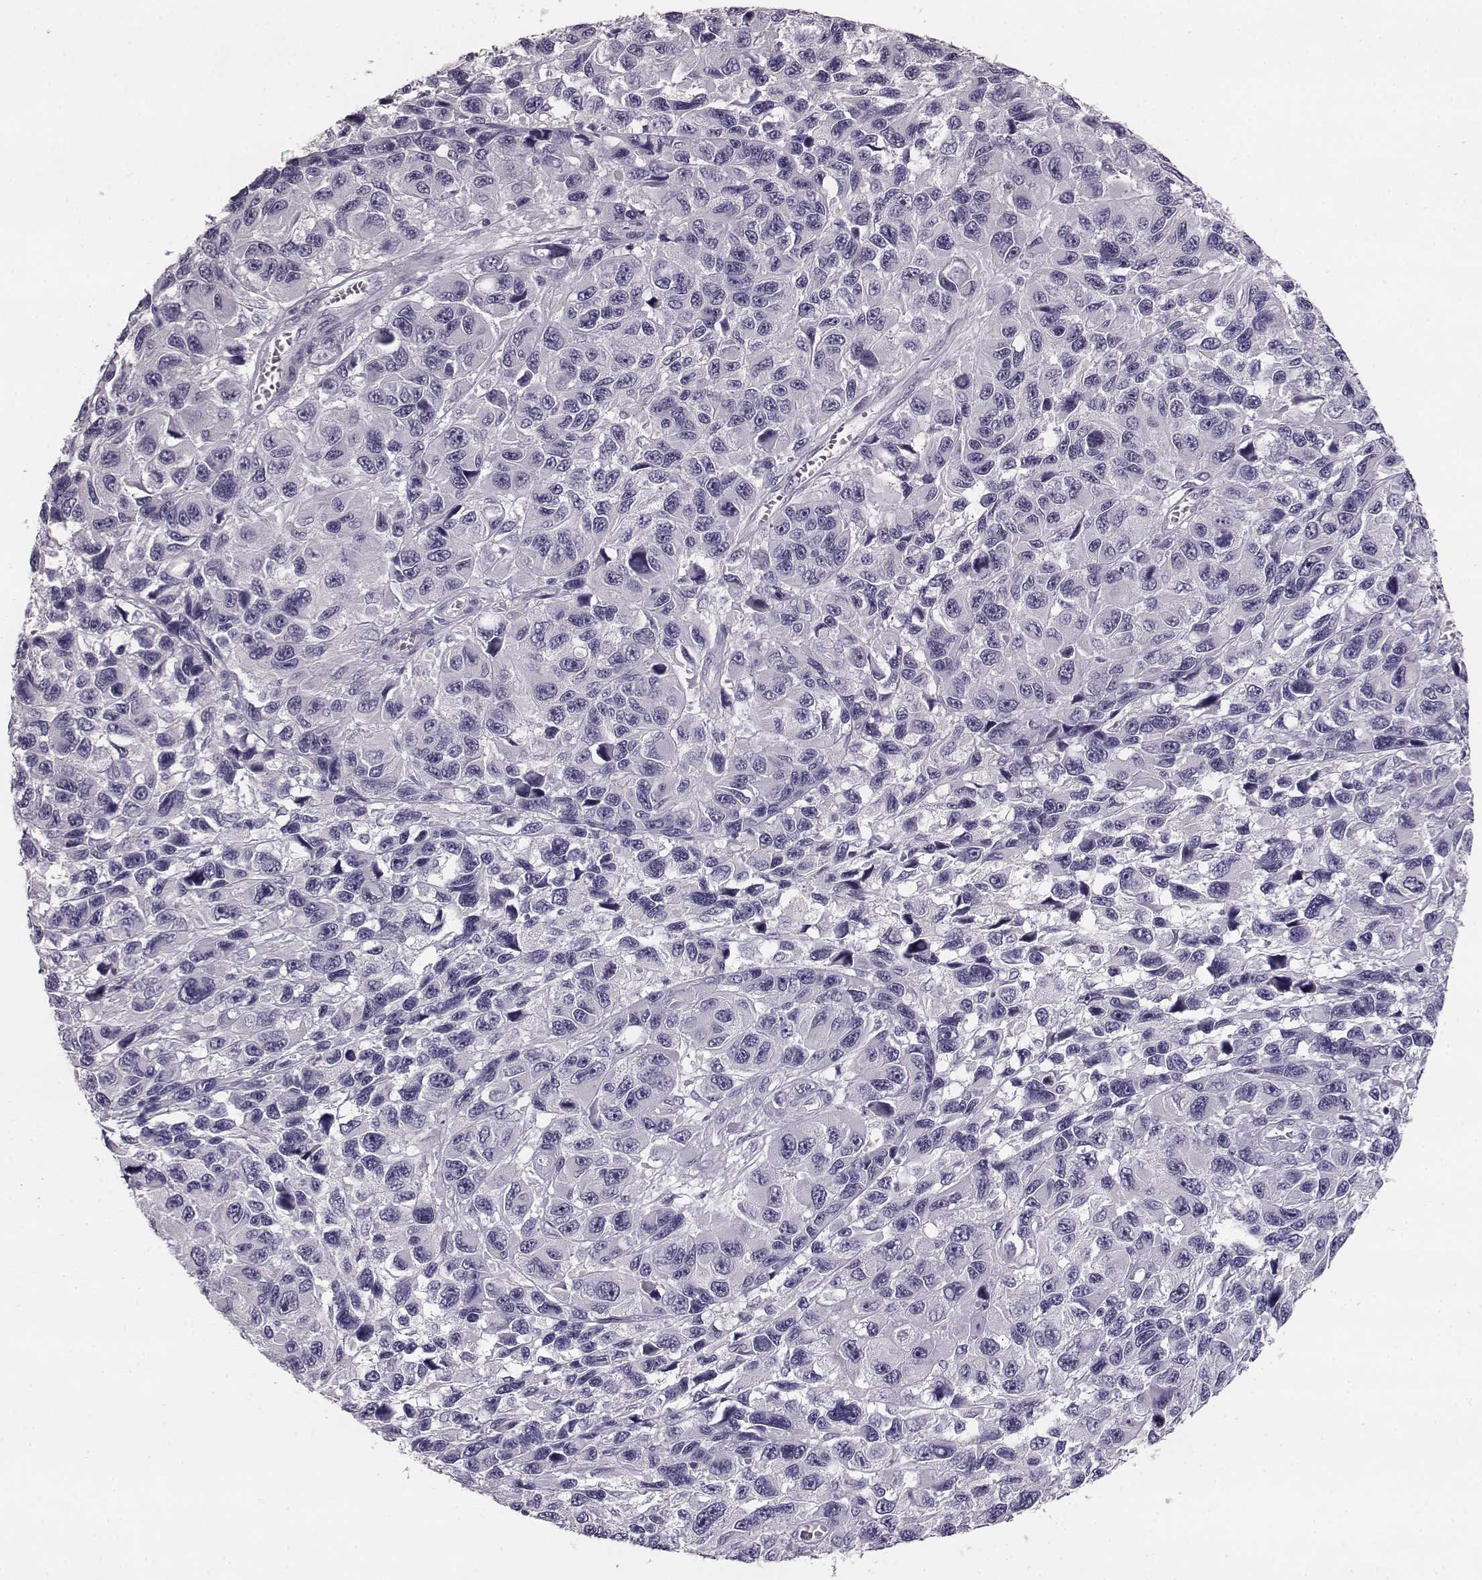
{"staining": {"intensity": "negative", "quantity": "none", "location": "none"}, "tissue": "melanoma", "cell_type": "Tumor cells", "image_type": "cancer", "snomed": [{"axis": "morphology", "description": "Malignant melanoma, NOS"}, {"axis": "topography", "description": "Skin"}], "caption": "A histopathology image of human melanoma is negative for staining in tumor cells.", "gene": "NPTXR", "patient": {"sex": "male", "age": 53}}